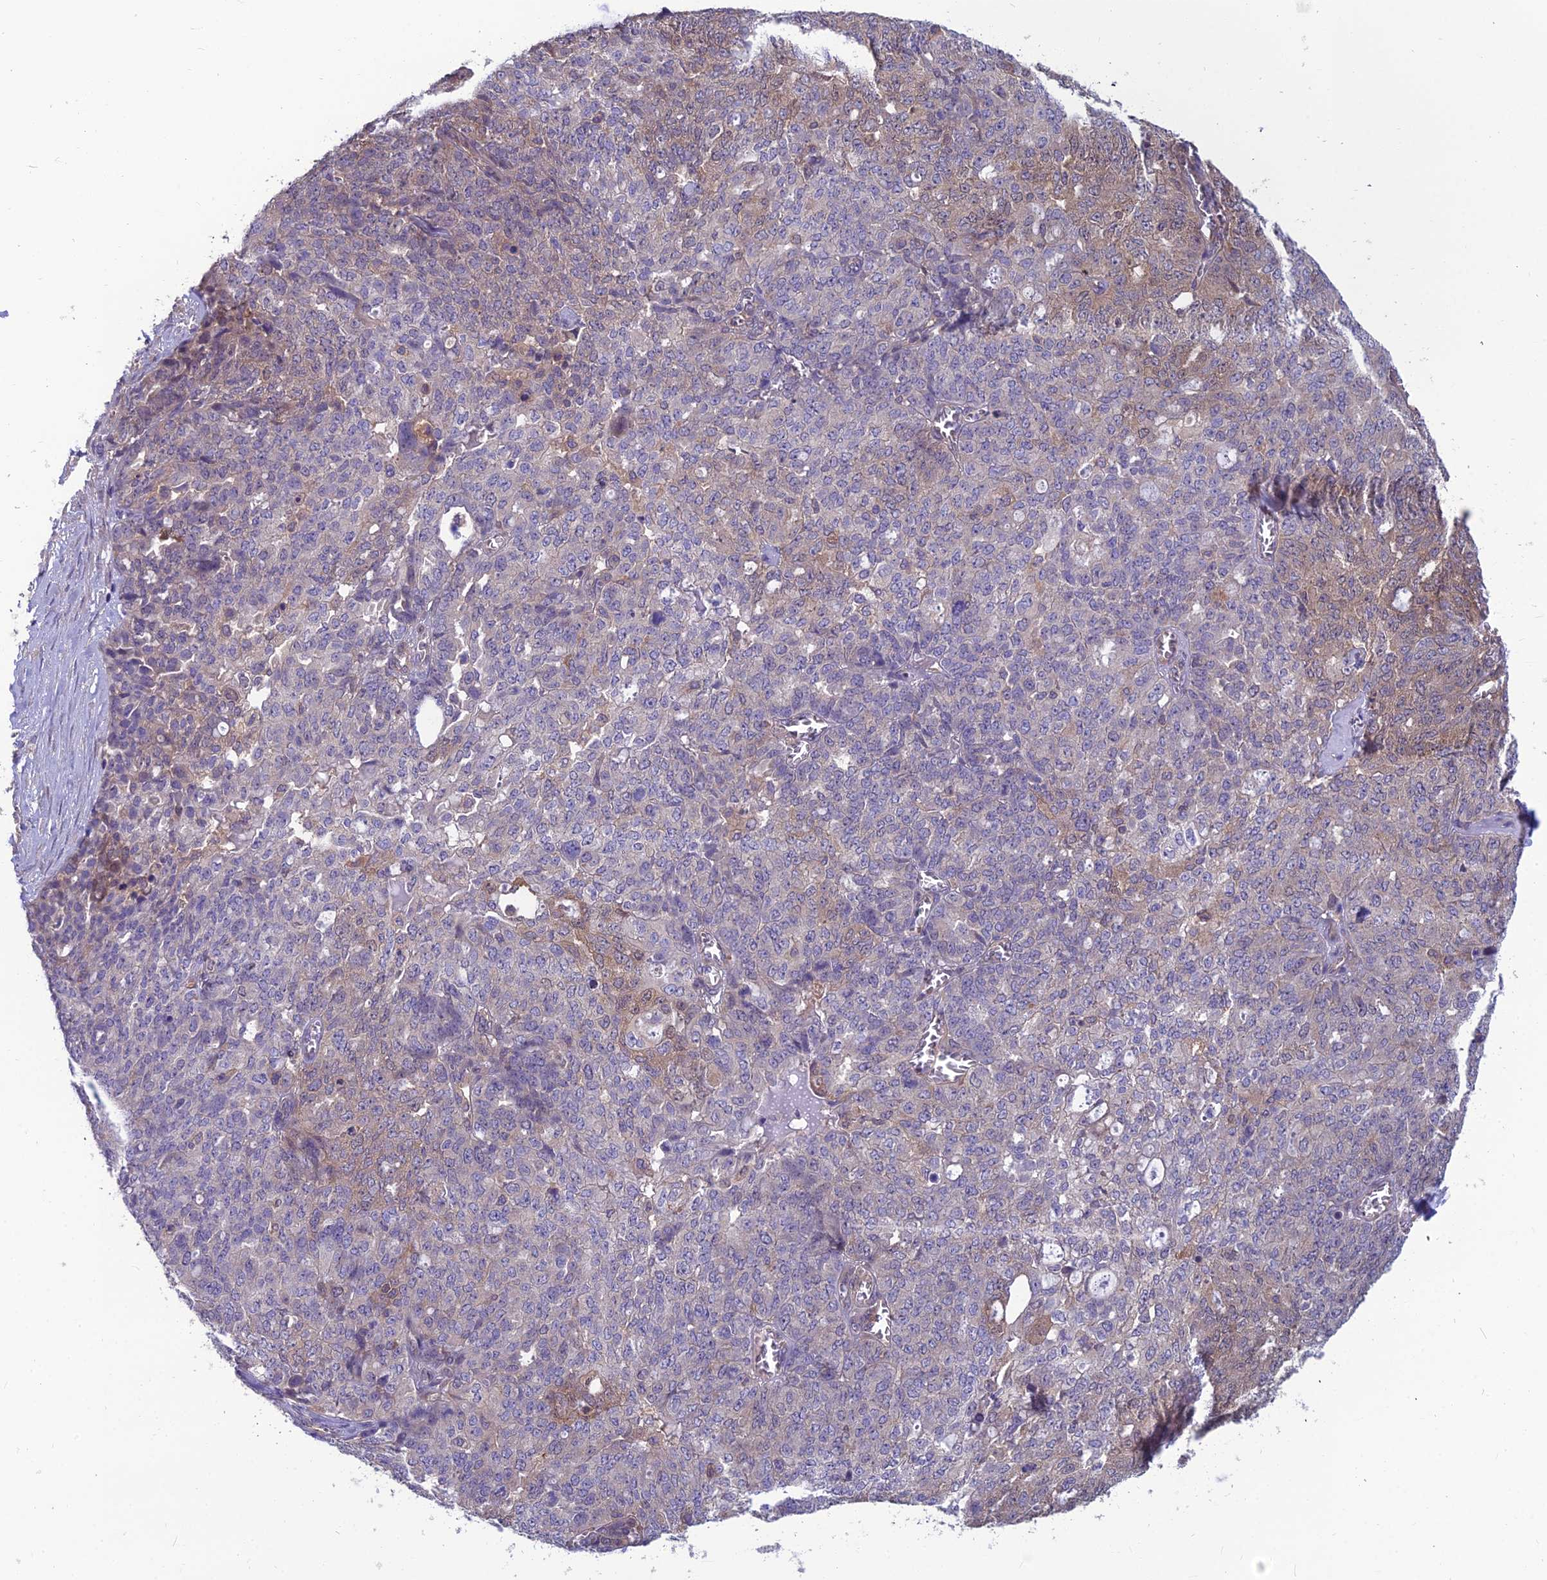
{"staining": {"intensity": "weak", "quantity": "<25%", "location": "cytoplasmic/membranous"}, "tissue": "ovarian cancer", "cell_type": "Tumor cells", "image_type": "cancer", "snomed": [{"axis": "morphology", "description": "Cystadenocarcinoma, serous, NOS"}, {"axis": "topography", "description": "Soft tissue"}, {"axis": "topography", "description": "Ovary"}], "caption": "Ovarian cancer (serous cystadenocarcinoma) stained for a protein using immunohistochemistry demonstrates no positivity tumor cells.", "gene": "MVD", "patient": {"sex": "female", "age": 57}}